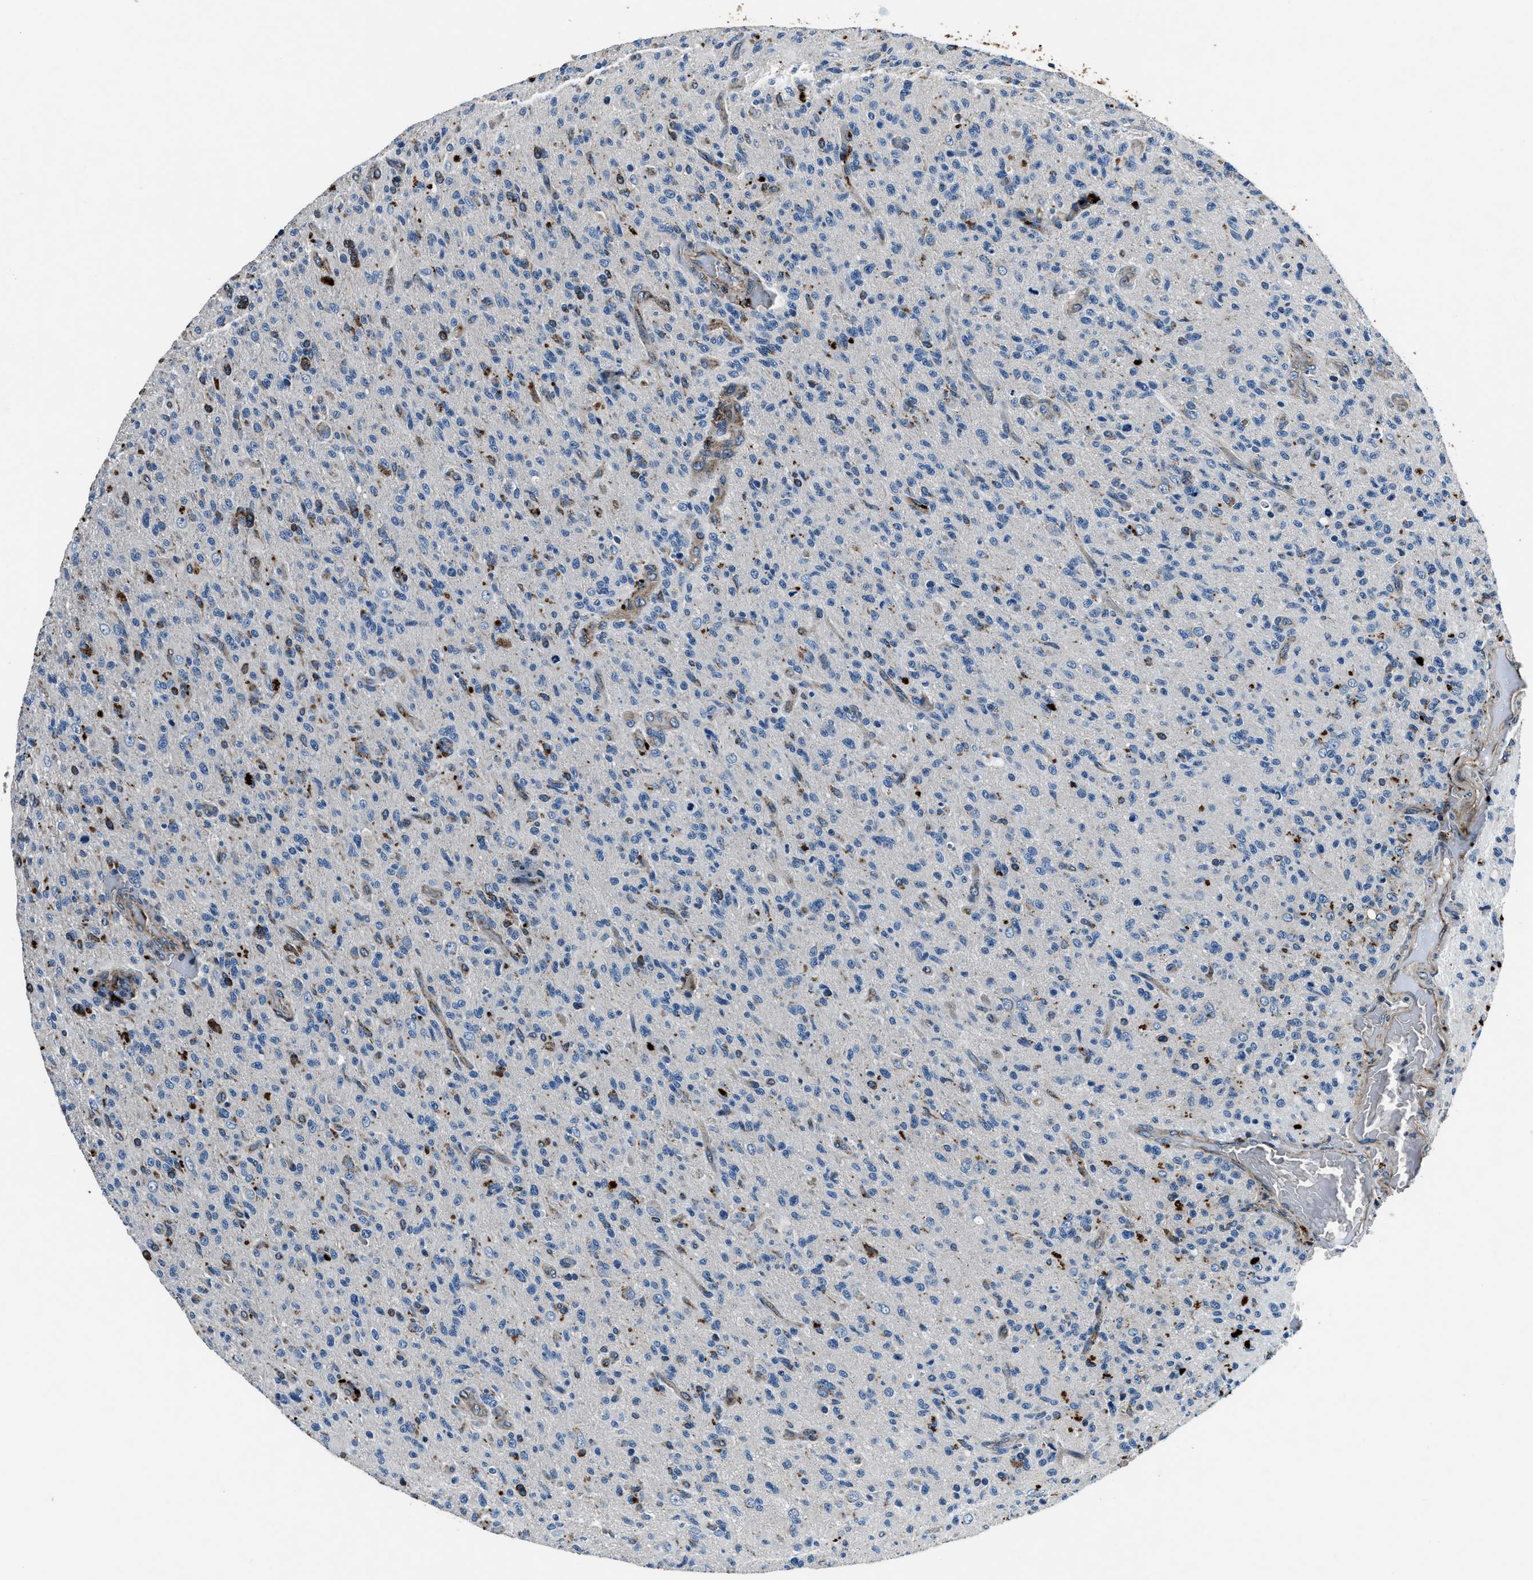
{"staining": {"intensity": "moderate", "quantity": "<25%", "location": "cytoplasmic/membranous"}, "tissue": "glioma", "cell_type": "Tumor cells", "image_type": "cancer", "snomed": [{"axis": "morphology", "description": "Glioma, malignant, High grade"}, {"axis": "topography", "description": "Brain"}], "caption": "IHC staining of glioma, which demonstrates low levels of moderate cytoplasmic/membranous staining in about <25% of tumor cells indicating moderate cytoplasmic/membranous protein expression. The staining was performed using DAB (brown) for protein detection and nuclei were counterstained in hematoxylin (blue).", "gene": "OGDH", "patient": {"sex": "male", "age": 71}}